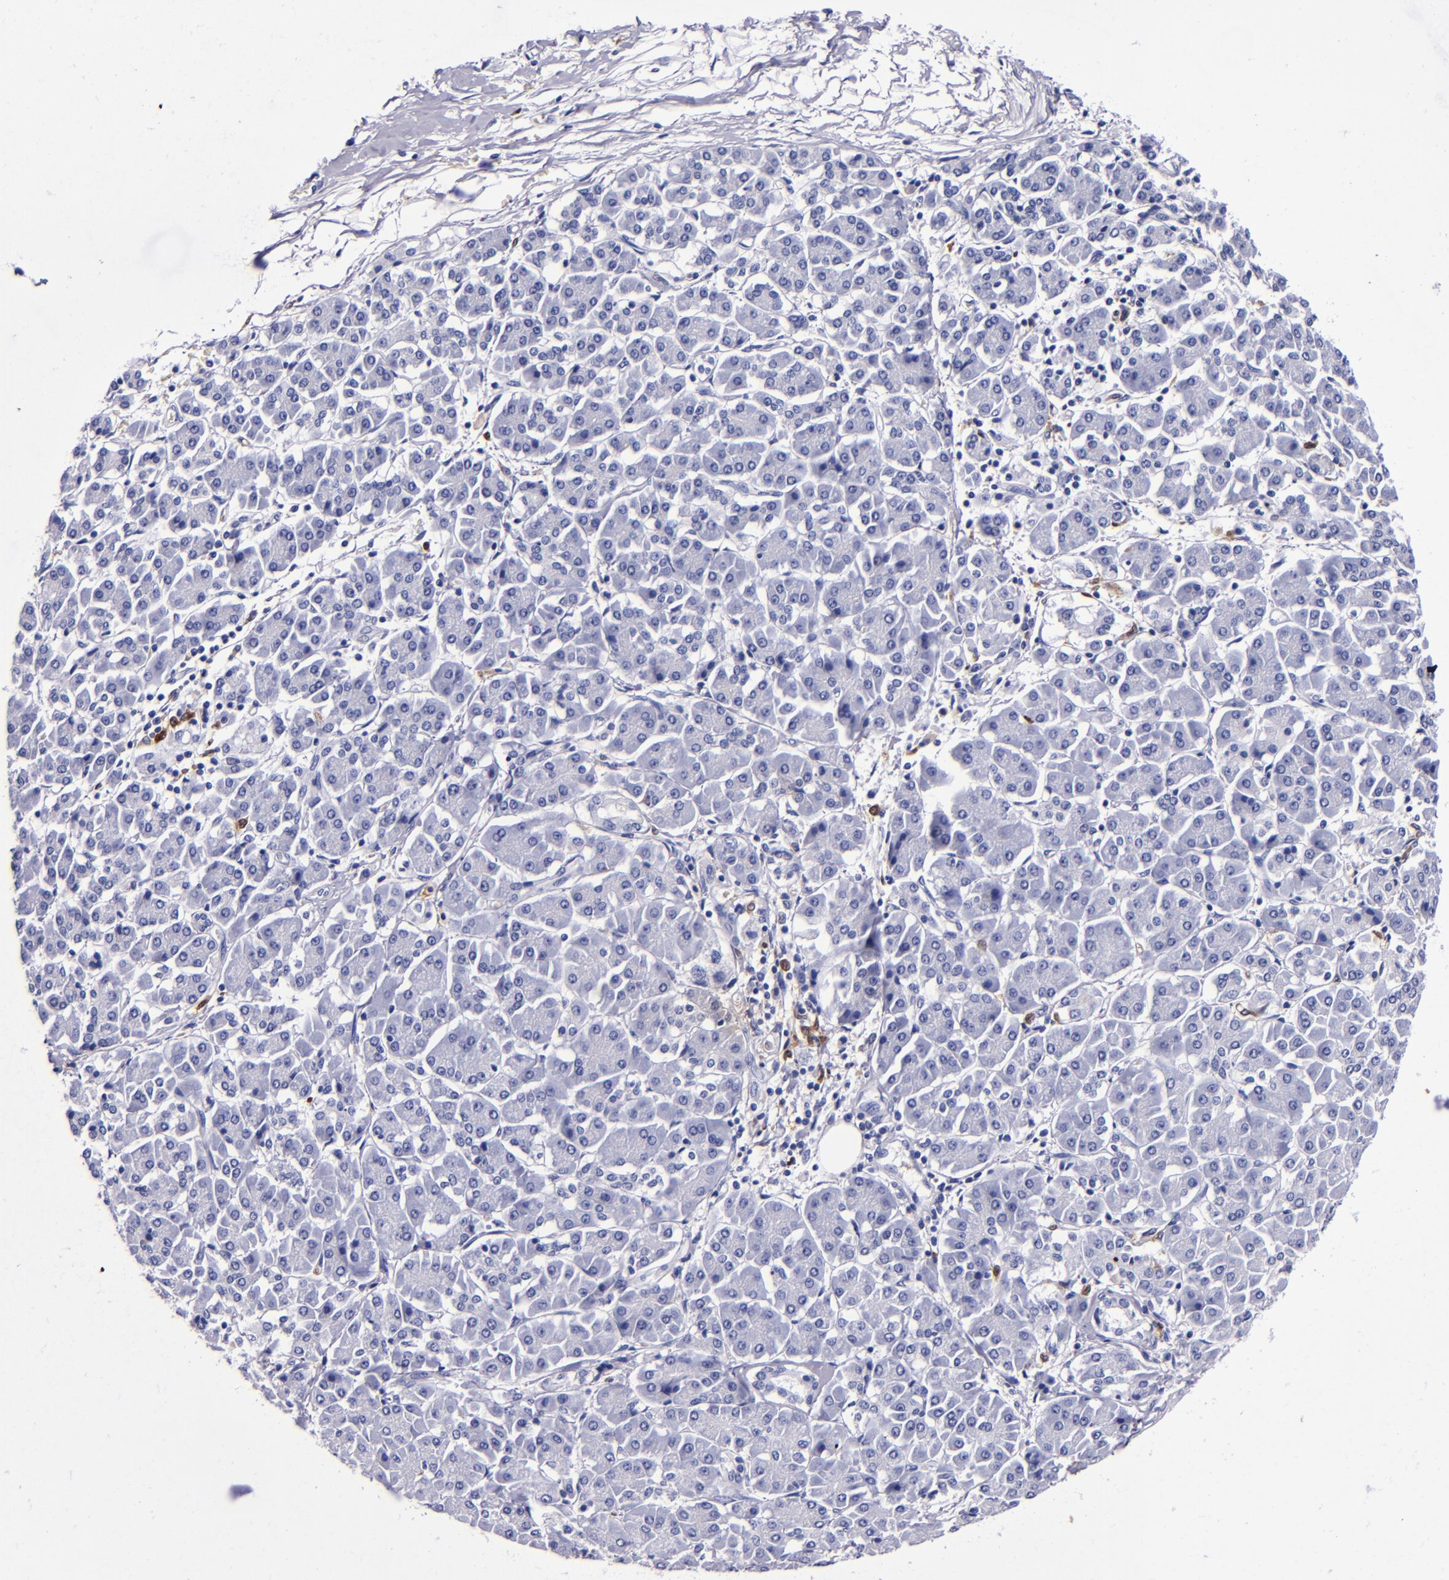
{"staining": {"intensity": "negative", "quantity": "none", "location": "none"}, "tissue": "pancreatic cancer", "cell_type": "Tumor cells", "image_type": "cancer", "snomed": [{"axis": "morphology", "description": "Adenocarcinoma, NOS"}, {"axis": "topography", "description": "Pancreas"}], "caption": "DAB (3,3'-diaminobenzidine) immunohistochemical staining of human pancreatic adenocarcinoma shows no significant positivity in tumor cells.", "gene": "S100A8", "patient": {"sex": "female", "age": 57}}